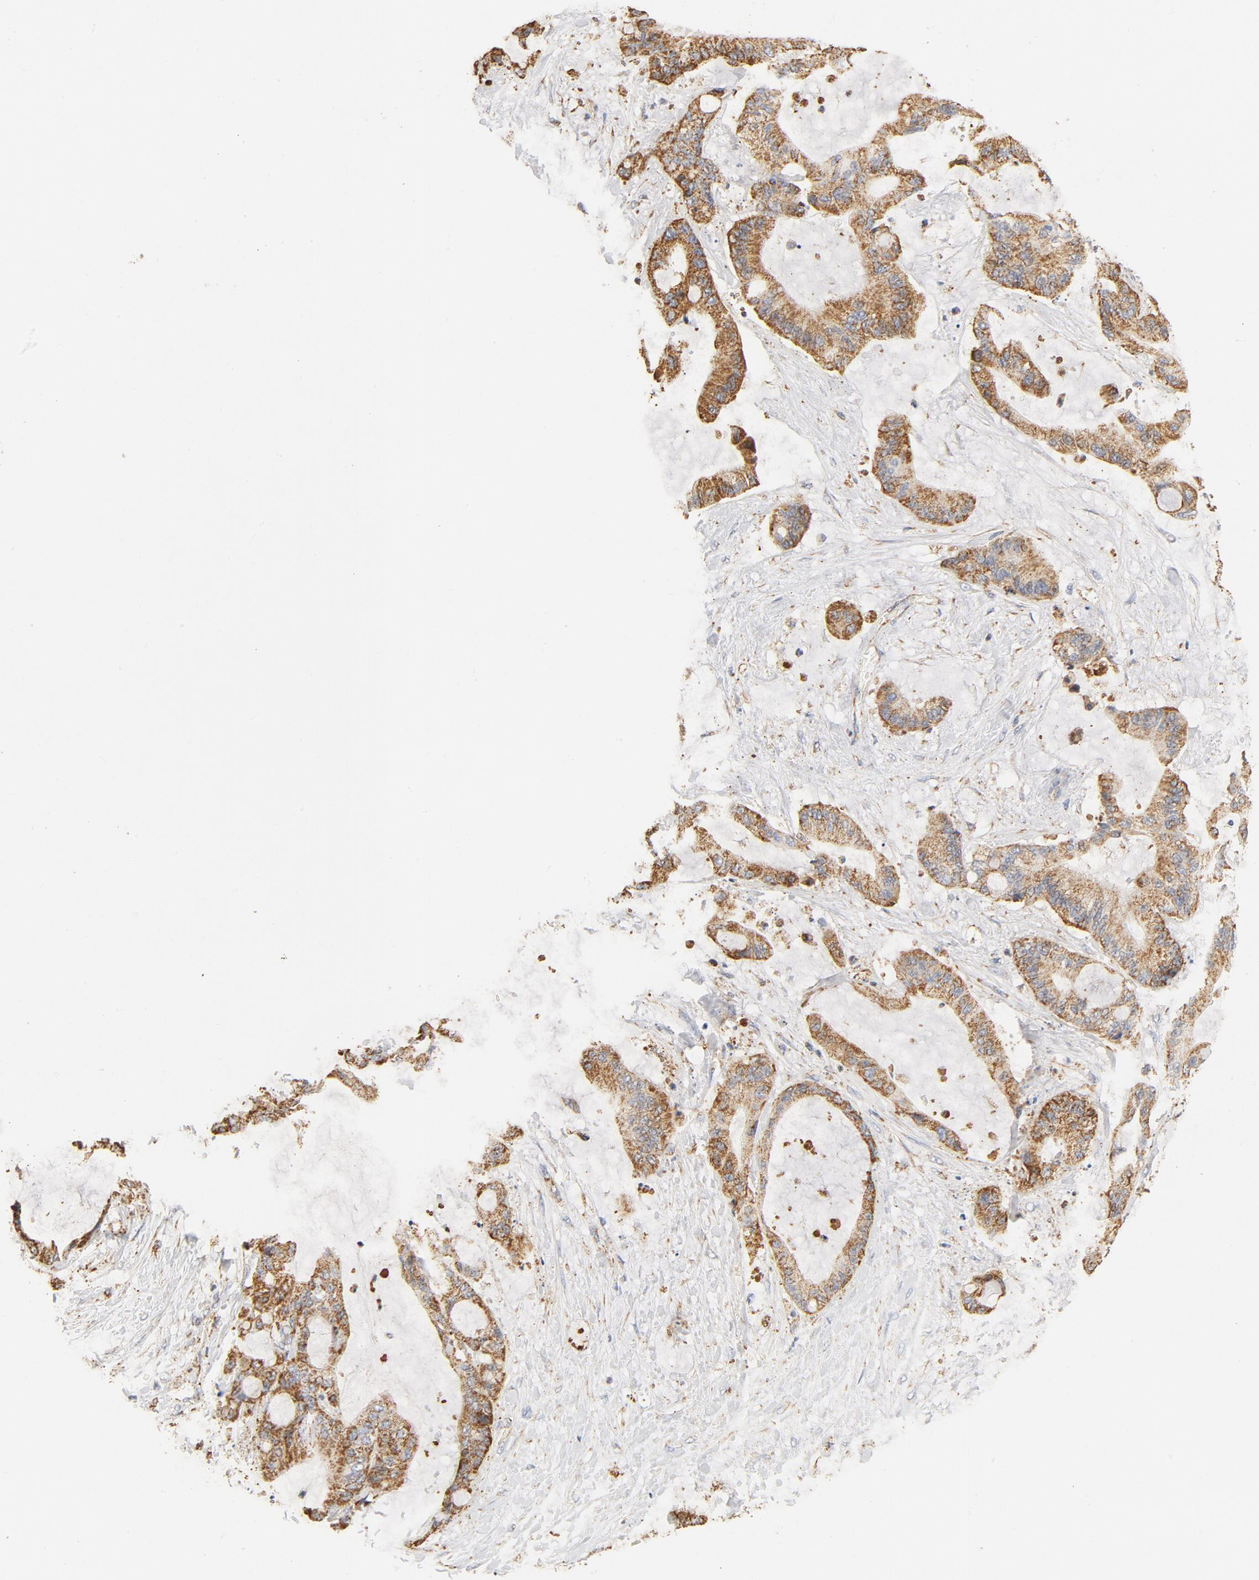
{"staining": {"intensity": "moderate", "quantity": ">75%", "location": "cytoplasmic/membranous"}, "tissue": "liver cancer", "cell_type": "Tumor cells", "image_type": "cancer", "snomed": [{"axis": "morphology", "description": "Cholangiocarcinoma"}, {"axis": "topography", "description": "Liver"}], "caption": "IHC staining of cholangiocarcinoma (liver), which shows medium levels of moderate cytoplasmic/membranous expression in about >75% of tumor cells indicating moderate cytoplasmic/membranous protein expression. The staining was performed using DAB (brown) for protein detection and nuclei were counterstained in hematoxylin (blue).", "gene": "COX4I1", "patient": {"sex": "female", "age": 73}}